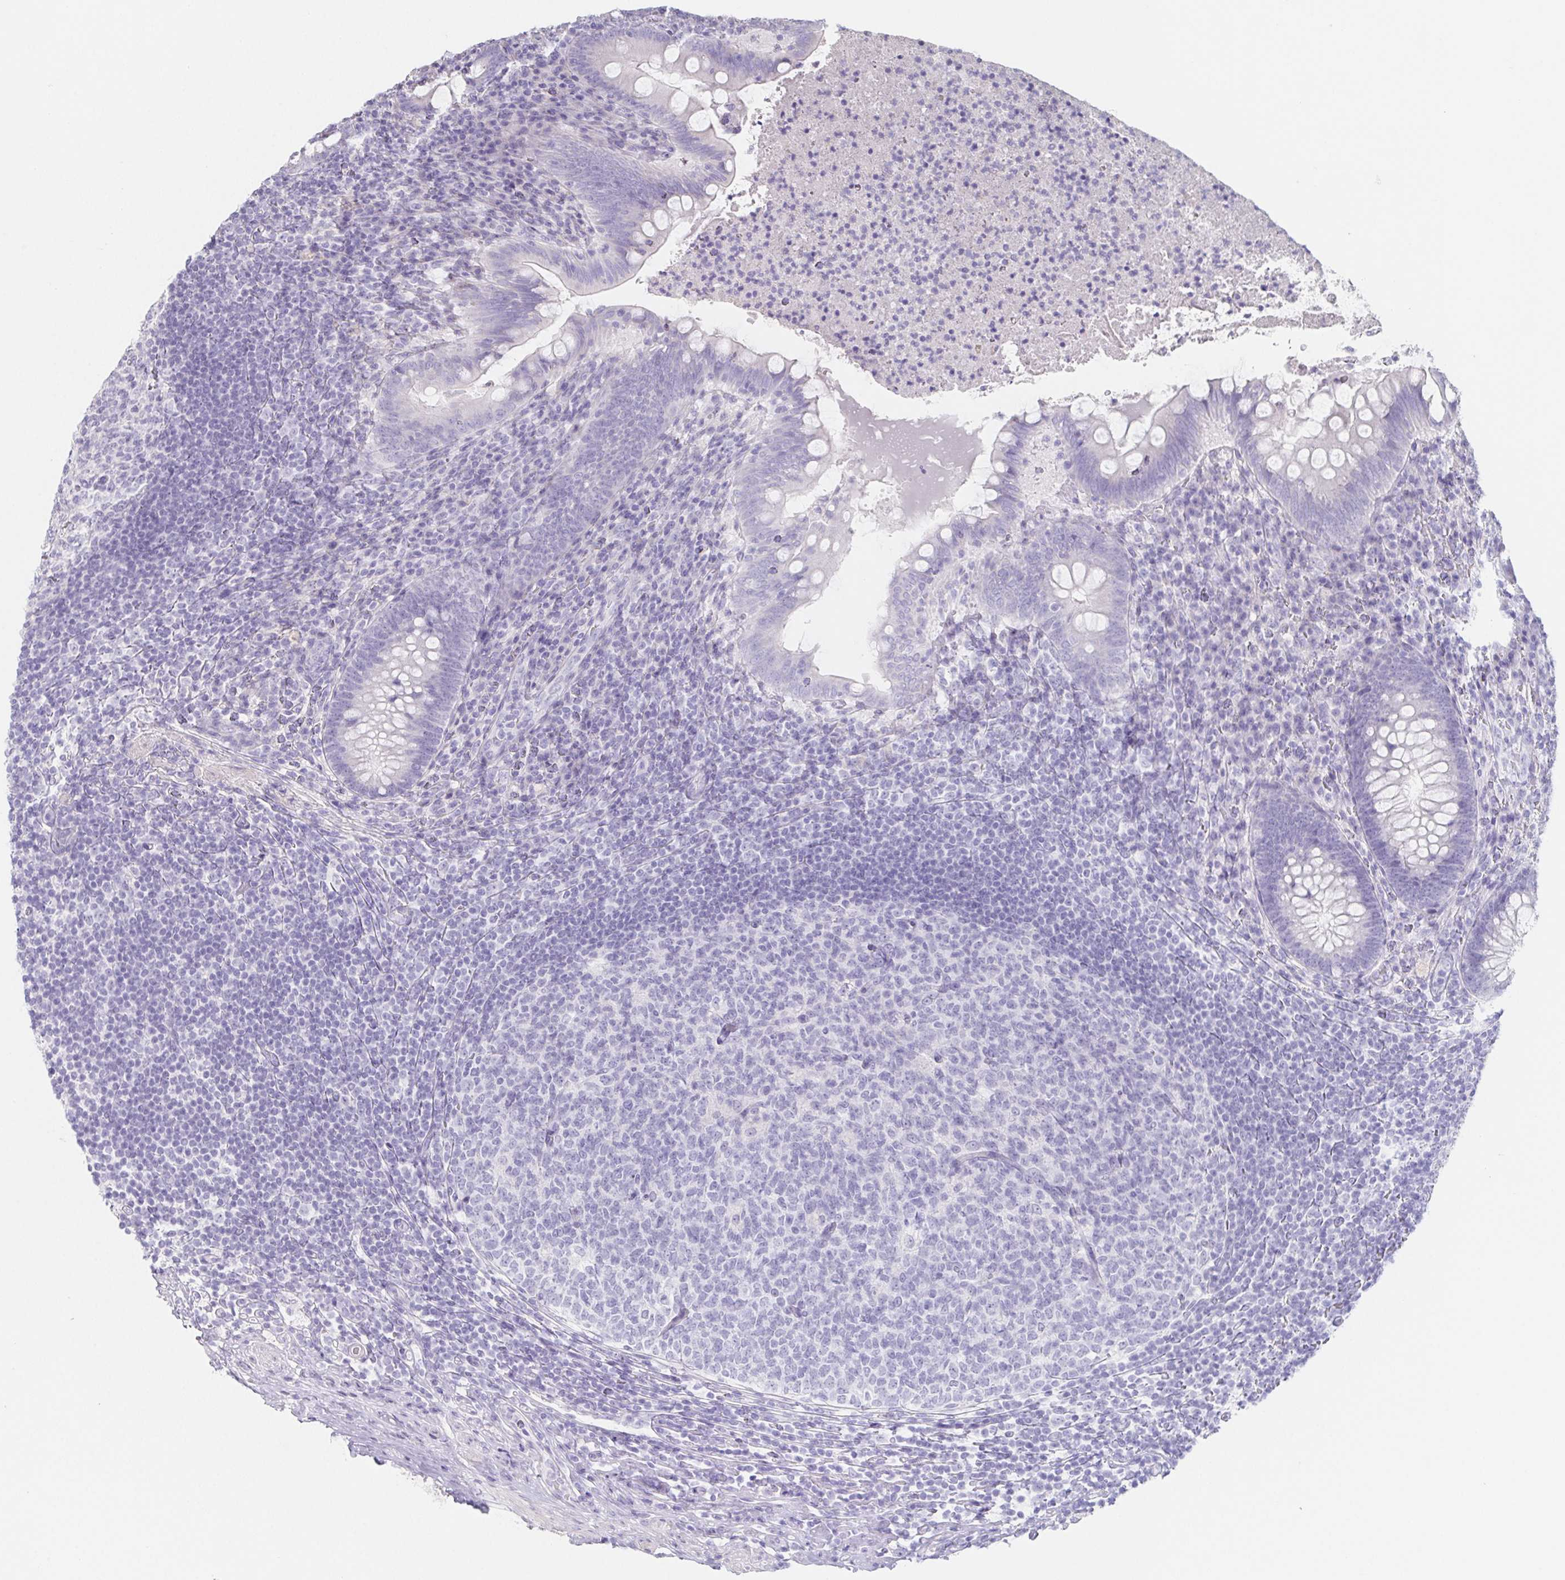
{"staining": {"intensity": "negative", "quantity": "none", "location": "none"}, "tissue": "appendix", "cell_type": "Glandular cells", "image_type": "normal", "snomed": [{"axis": "morphology", "description": "Normal tissue, NOS"}, {"axis": "topography", "description": "Appendix"}], "caption": "IHC micrograph of normal appendix: appendix stained with DAB displays no significant protein positivity in glandular cells.", "gene": "HDGFL1", "patient": {"sex": "male", "age": 47}}